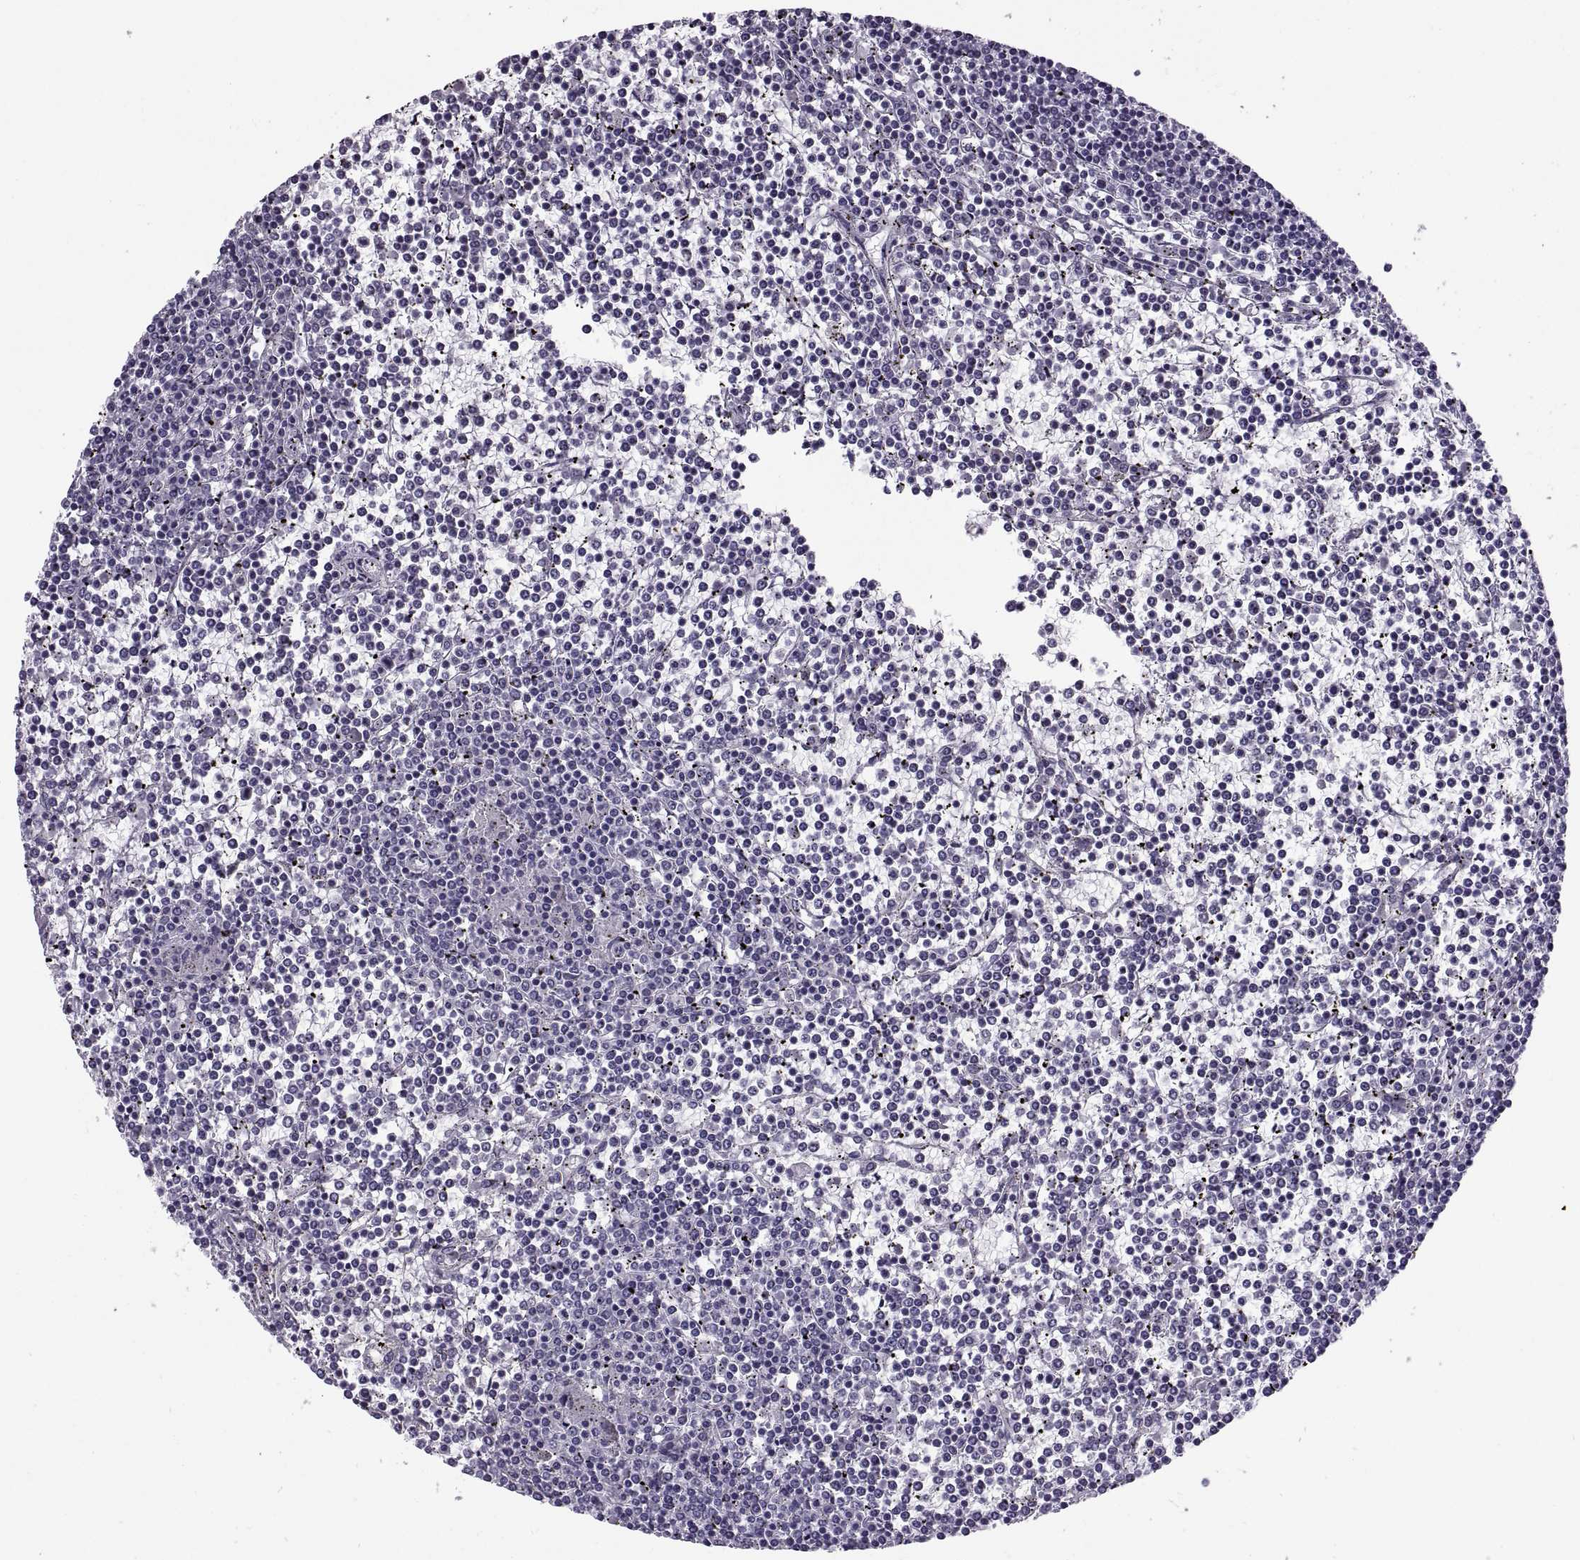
{"staining": {"intensity": "negative", "quantity": "none", "location": "none"}, "tissue": "lymphoma", "cell_type": "Tumor cells", "image_type": "cancer", "snomed": [{"axis": "morphology", "description": "Malignant lymphoma, non-Hodgkin's type, Low grade"}, {"axis": "topography", "description": "Spleen"}], "caption": "This is an immunohistochemistry image of human low-grade malignant lymphoma, non-Hodgkin's type. There is no staining in tumor cells.", "gene": "RLBP1", "patient": {"sex": "female", "age": 19}}